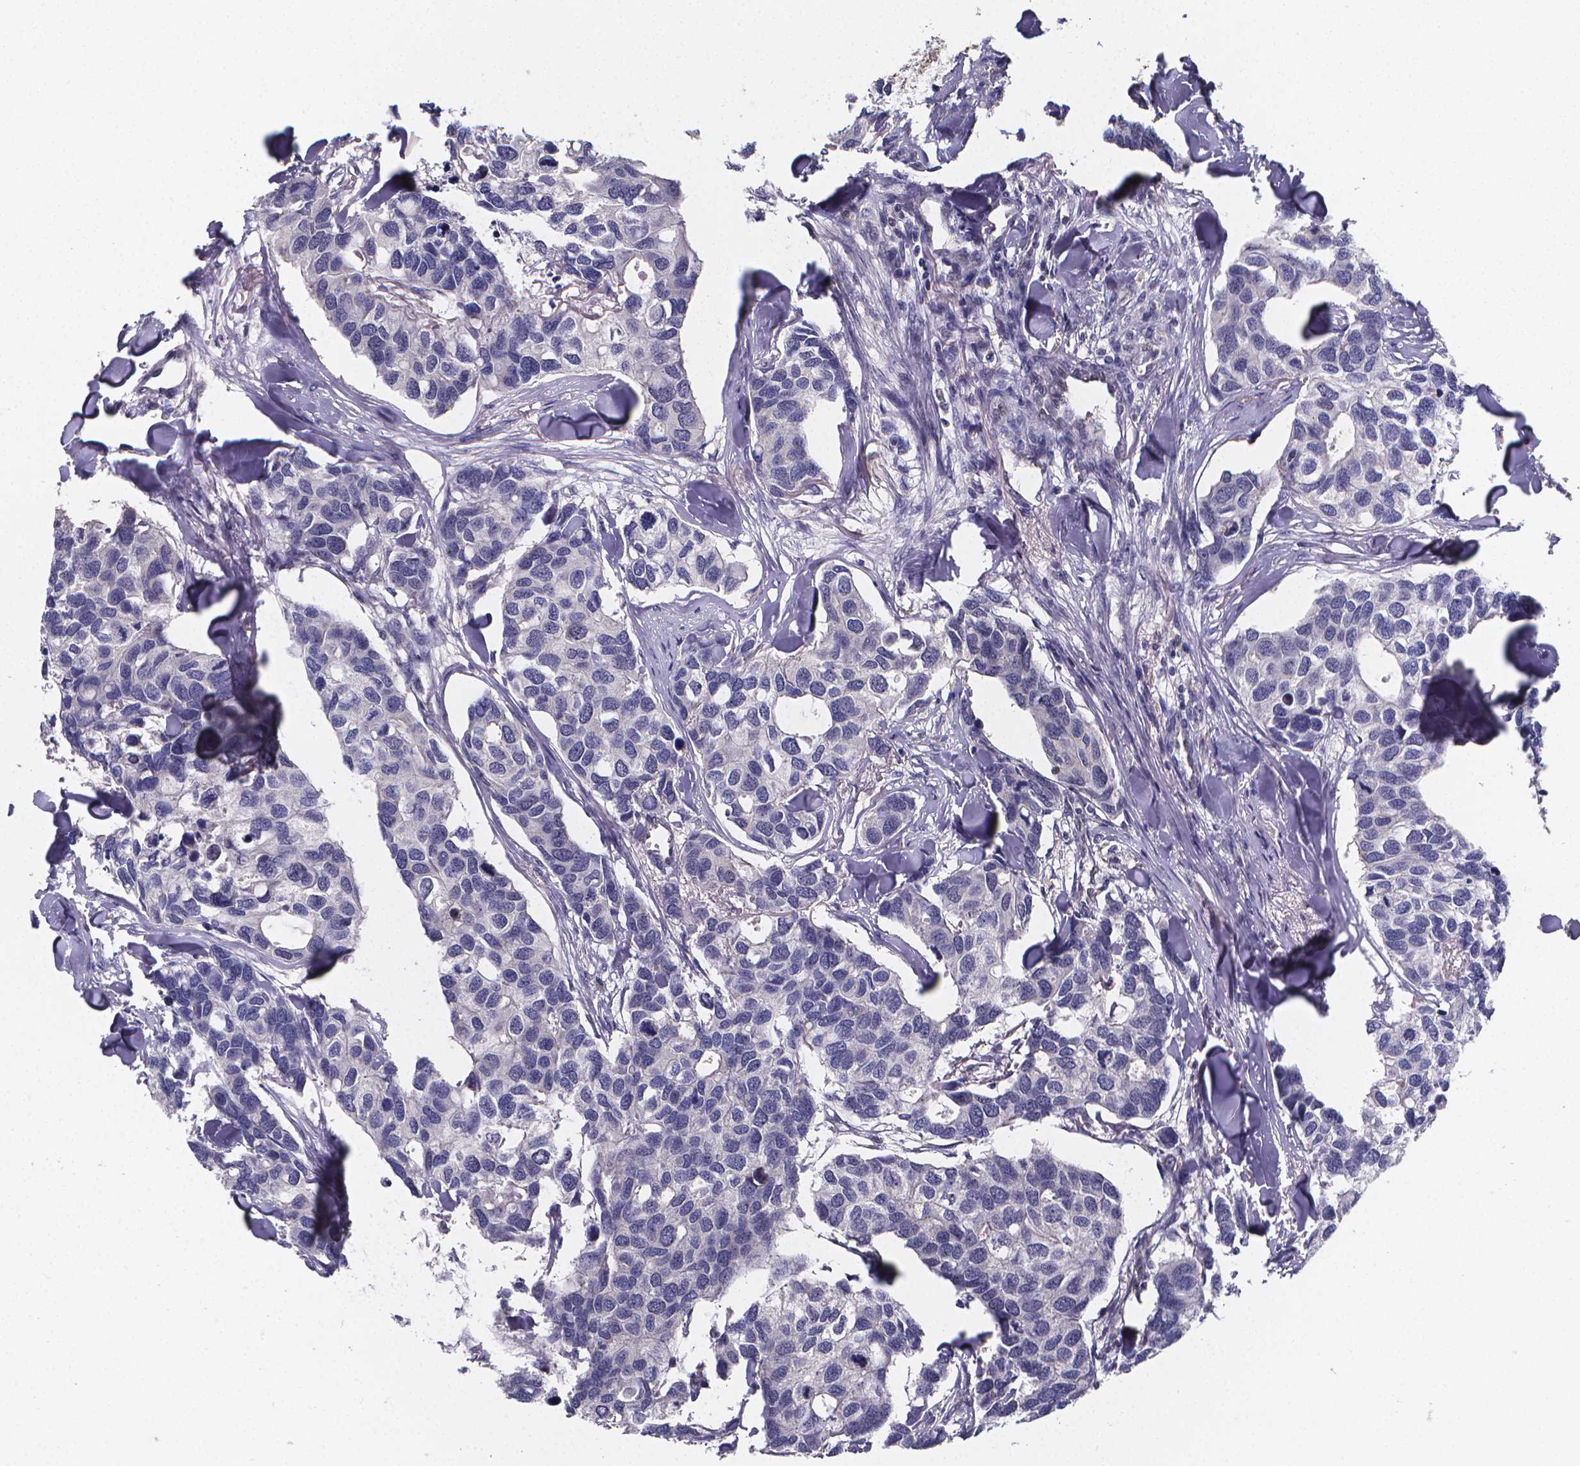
{"staining": {"intensity": "negative", "quantity": "none", "location": "none"}, "tissue": "breast cancer", "cell_type": "Tumor cells", "image_type": "cancer", "snomed": [{"axis": "morphology", "description": "Duct carcinoma"}, {"axis": "topography", "description": "Breast"}], "caption": "A histopathology image of human intraductal carcinoma (breast) is negative for staining in tumor cells.", "gene": "PAH", "patient": {"sex": "female", "age": 83}}